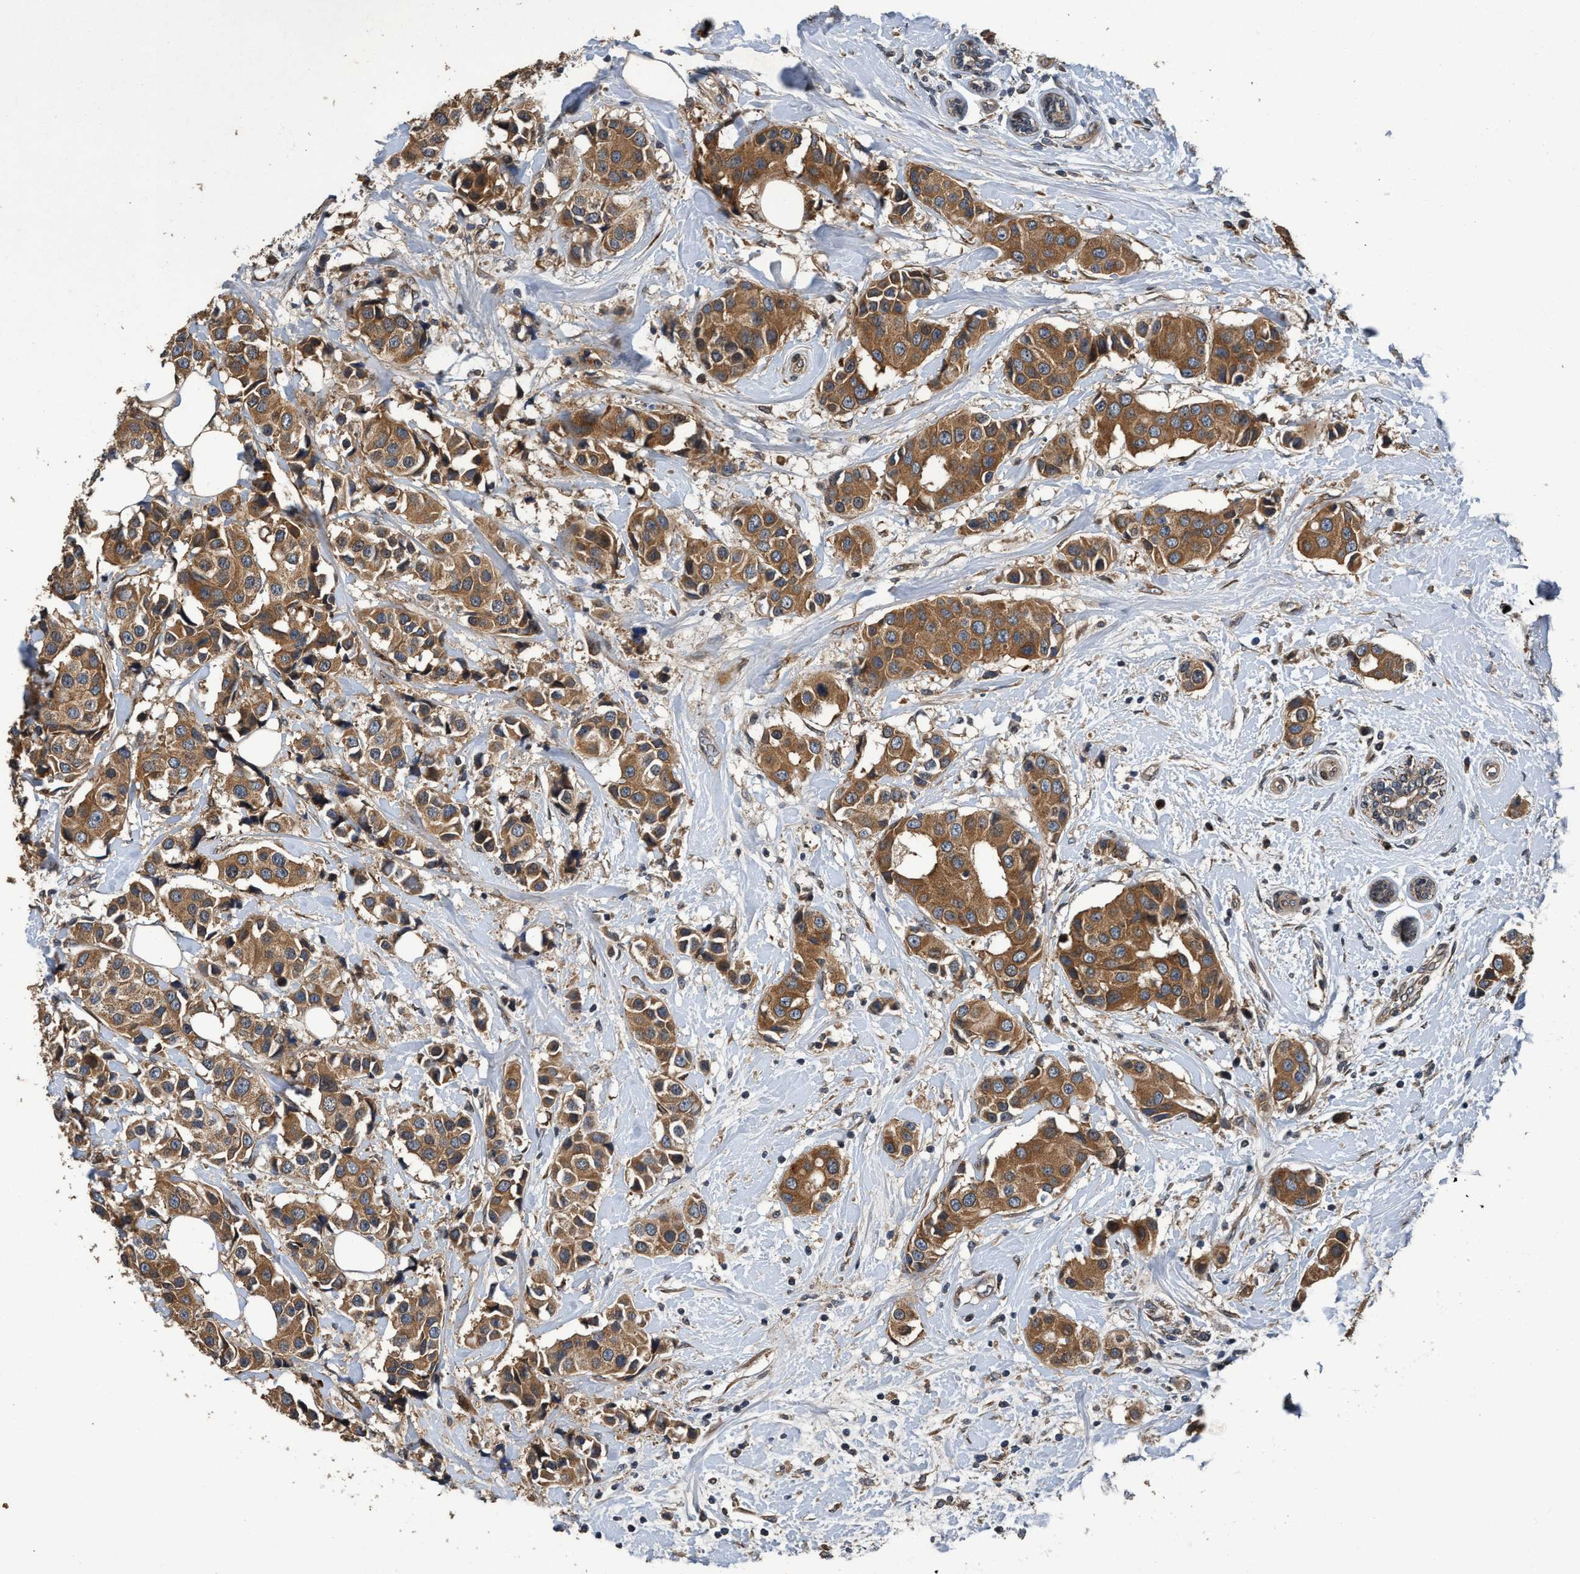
{"staining": {"intensity": "moderate", "quantity": ">75%", "location": "cytoplasmic/membranous"}, "tissue": "breast cancer", "cell_type": "Tumor cells", "image_type": "cancer", "snomed": [{"axis": "morphology", "description": "Normal tissue, NOS"}, {"axis": "morphology", "description": "Duct carcinoma"}, {"axis": "topography", "description": "Breast"}], "caption": "Moderate cytoplasmic/membranous positivity is identified in about >75% of tumor cells in breast cancer (invasive ductal carcinoma). The staining is performed using DAB brown chromogen to label protein expression. The nuclei are counter-stained blue using hematoxylin.", "gene": "MACC1", "patient": {"sex": "female", "age": 39}}